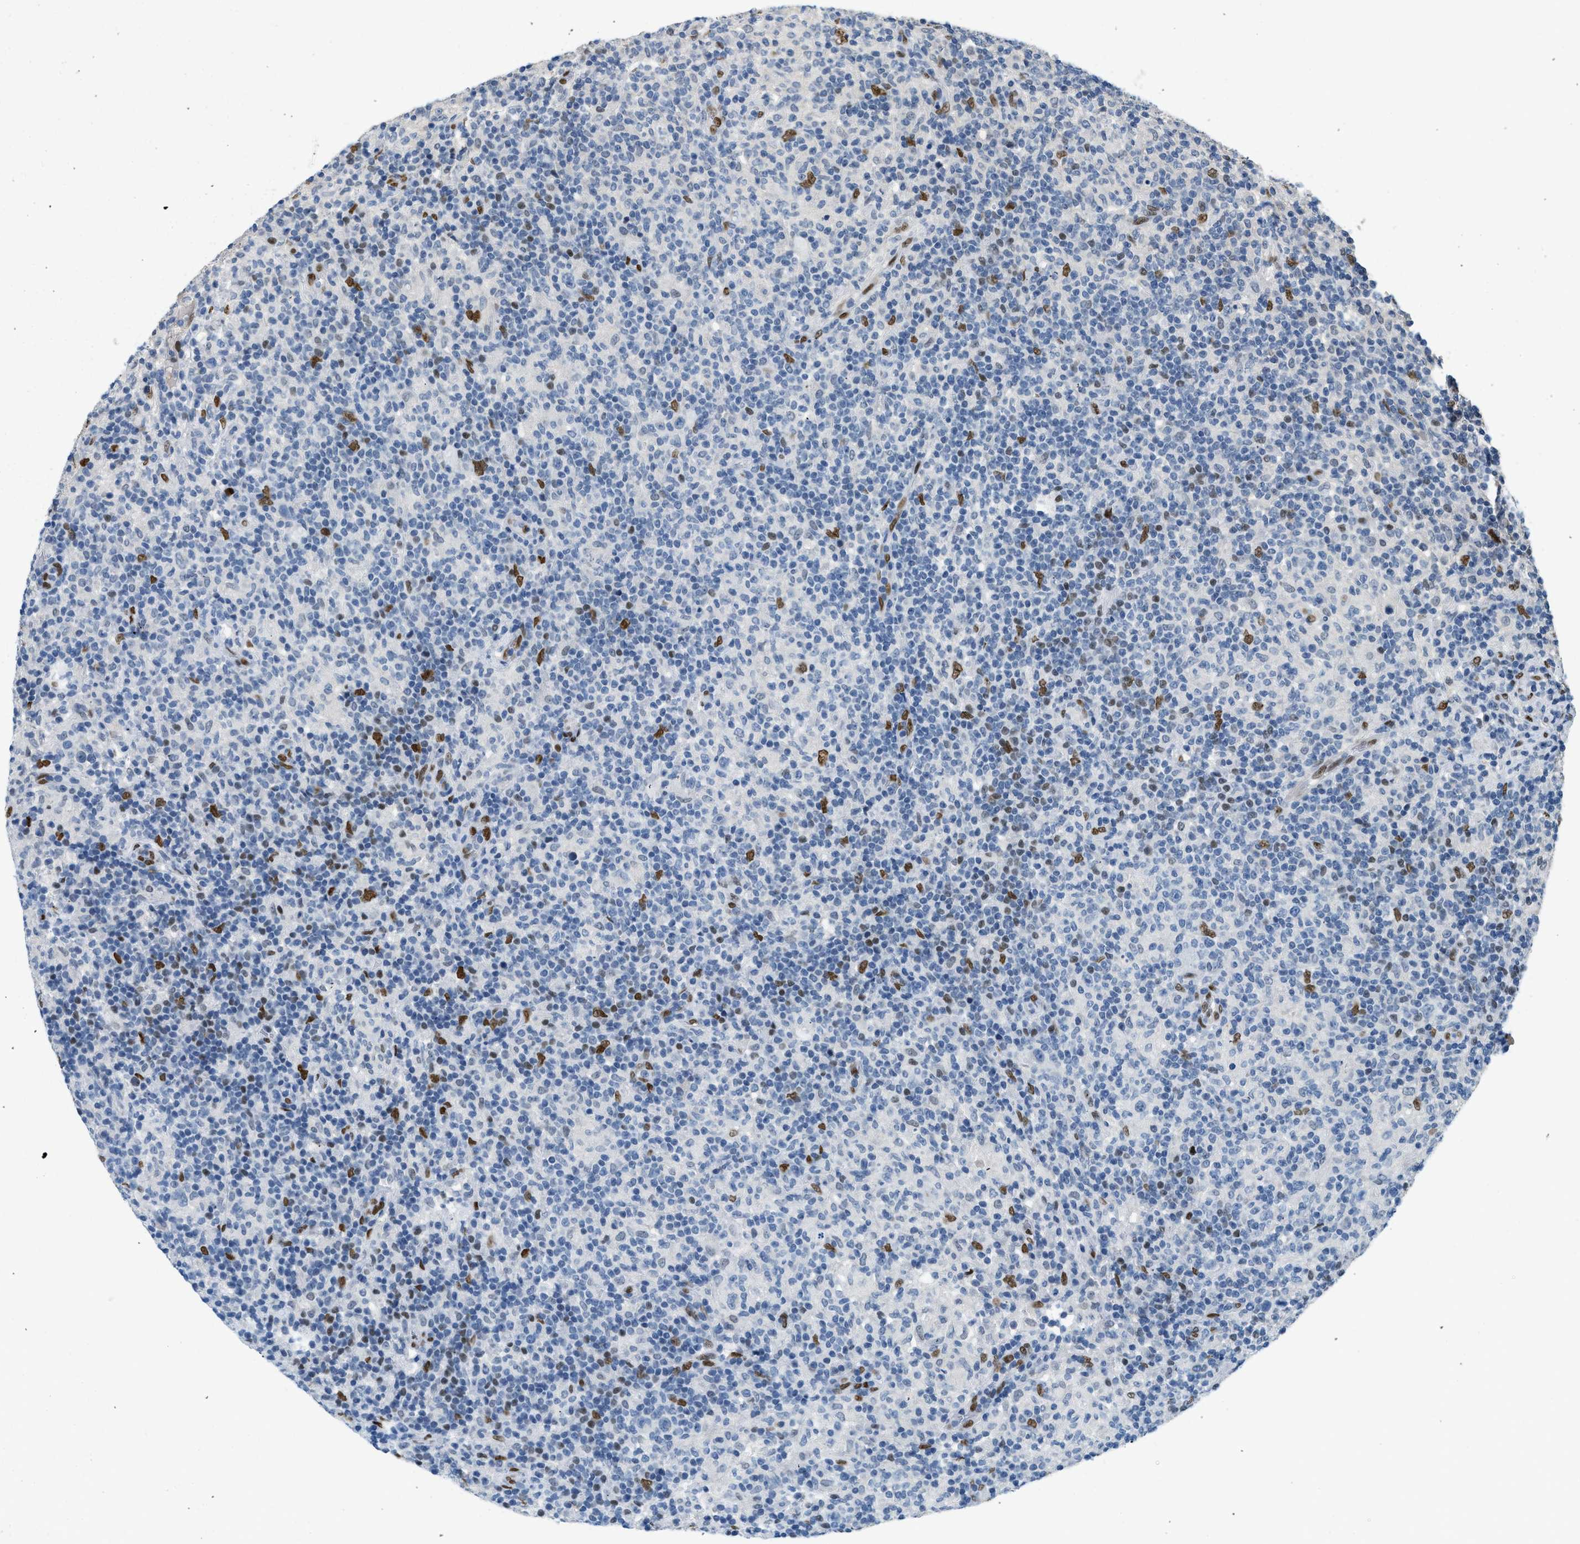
{"staining": {"intensity": "negative", "quantity": "none", "location": "none"}, "tissue": "lymphoma", "cell_type": "Tumor cells", "image_type": "cancer", "snomed": [{"axis": "morphology", "description": "Hodgkin's disease, NOS"}, {"axis": "topography", "description": "Lymph node"}], "caption": "High power microscopy photomicrograph of an immunohistochemistry (IHC) histopathology image of lymphoma, revealing no significant positivity in tumor cells.", "gene": "ZBTB20", "patient": {"sex": "male", "age": 70}}